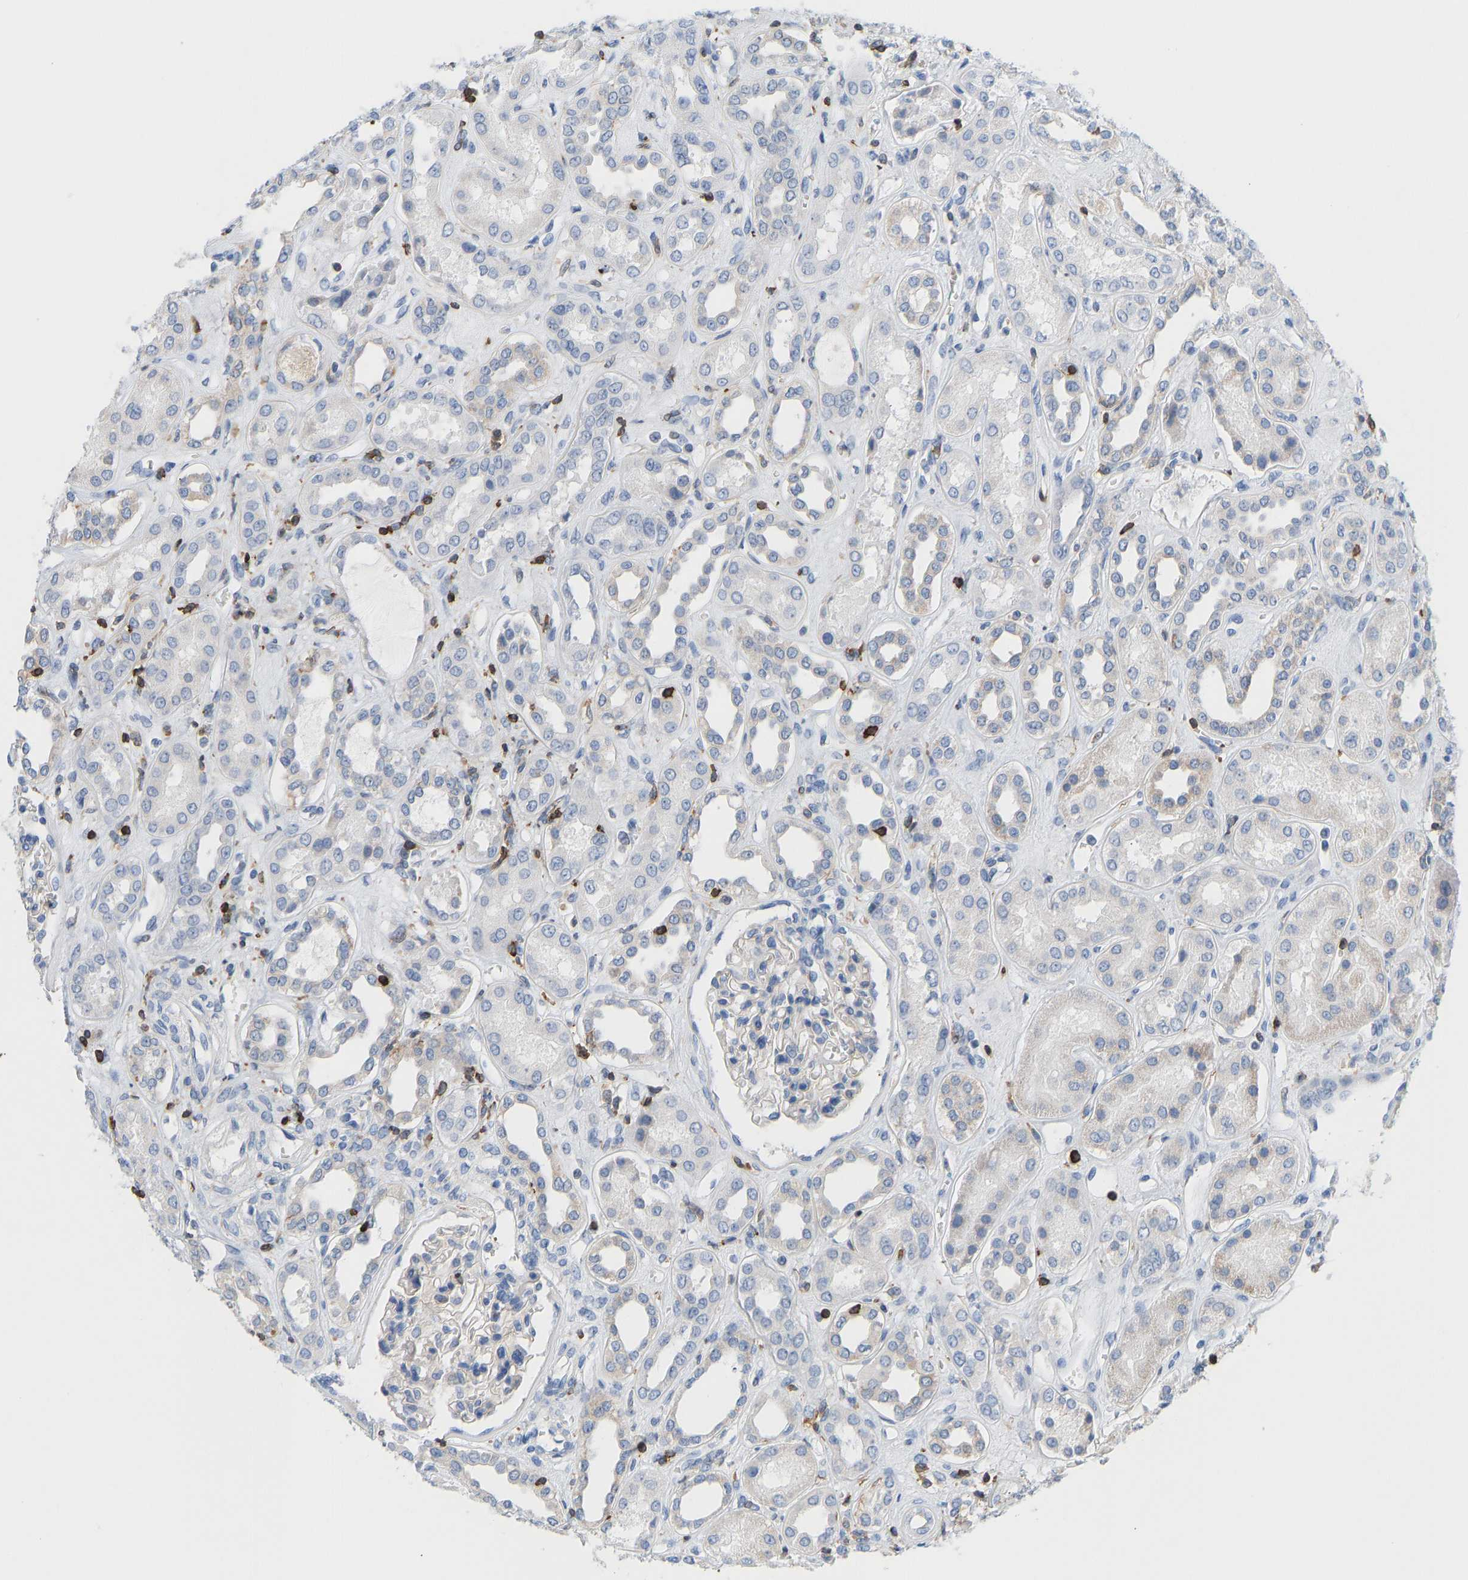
{"staining": {"intensity": "negative", "quantity": "none", "location": "none"}, "tissue": "kidney", "cell_type": "Cells in glomeruli", "image_type": "normal", "snomed": [{"axis": "morphology", "description": "Normal tissue, NOS"}, {"axis": "topography", "description": "Kidney"}], "caption": "An immunohistochemistry image of normal kidney is shown. There is no staining in cells in glomeruli of kidney.", "gene": "EVL", "patient": {"sex": "male", "age": 59}}